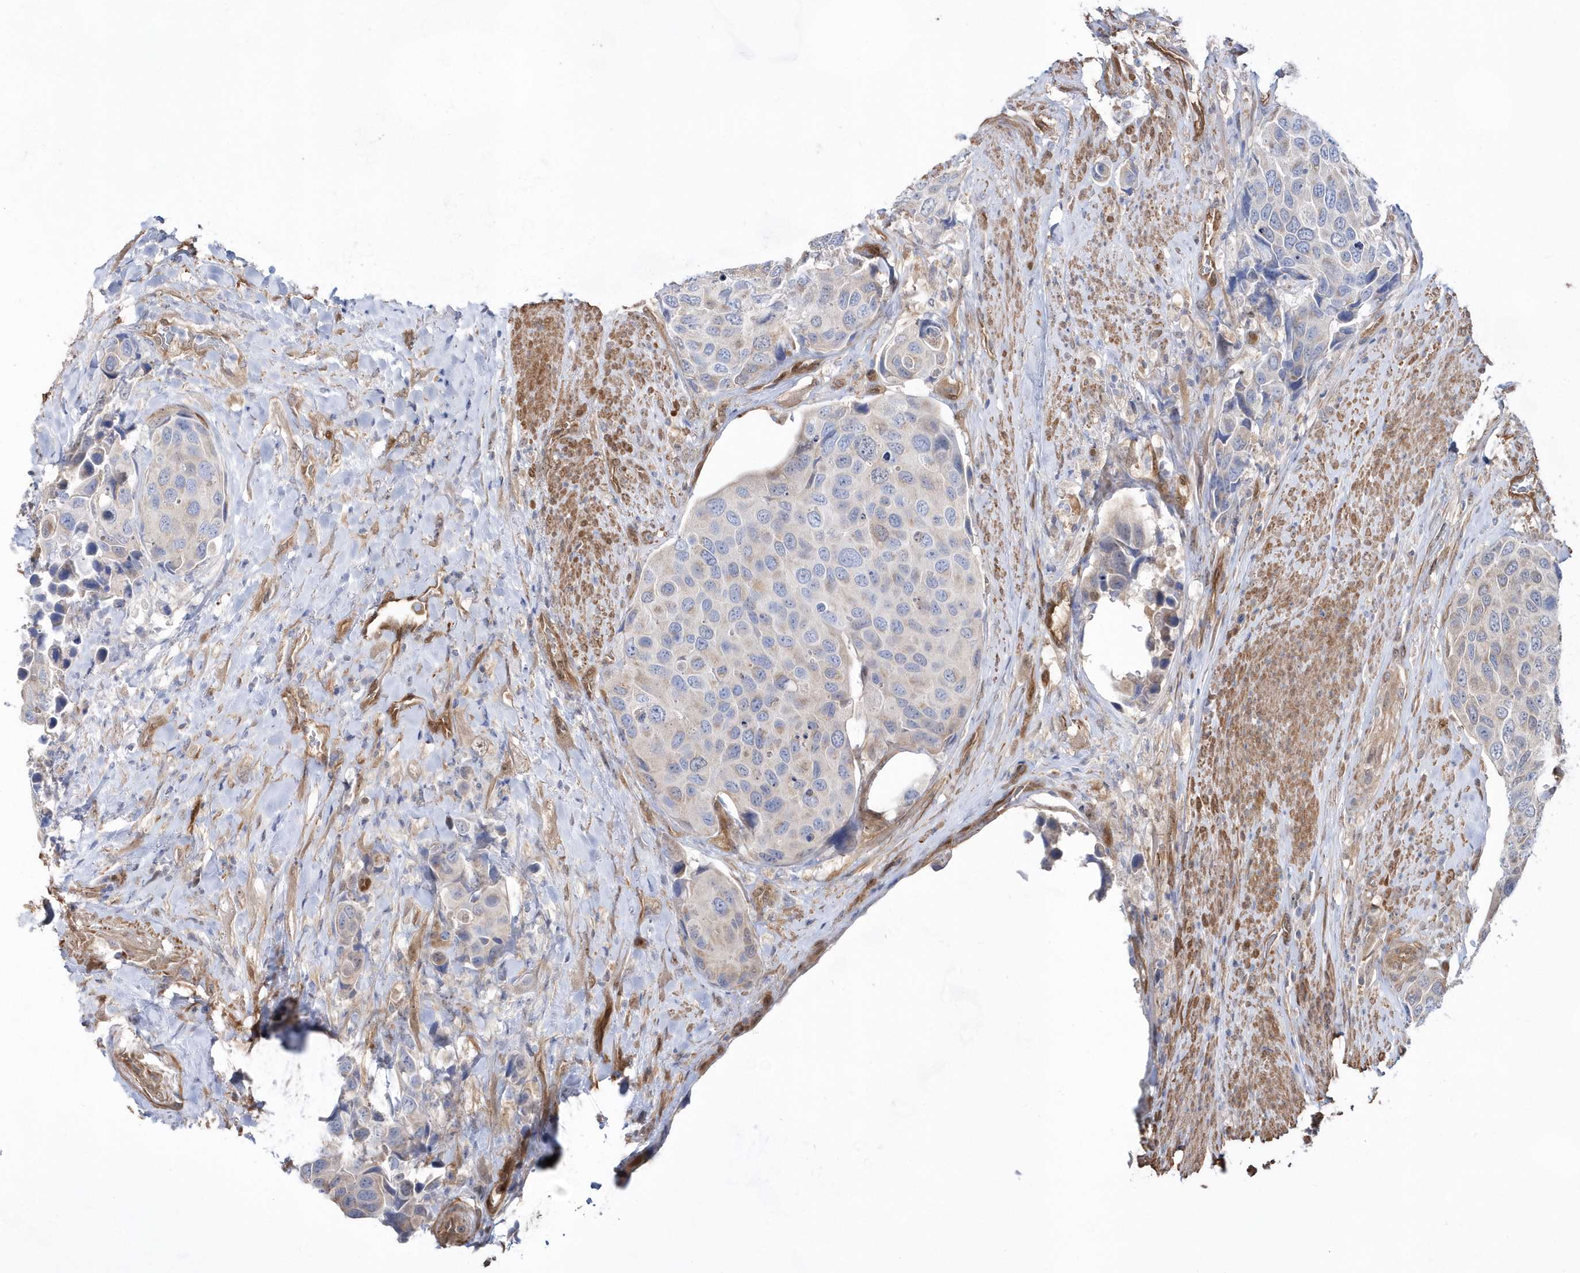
{"staining": {"intensity": "negative", "quantity": "none", "location": "none"}, "tissue": "urothelial cancer", "cell_type": "Tumor cells", "image_type": "cancer", "snomed": [{"axis": "morphology", "description": "Urothelial carcinoma, High grade"}, {"axis": "topography", "description": "Urinary bladder"}], "caption": "Urothelial cancer was stained to show a protein in brown. There is no significant expression in tumor cells. (IHC, brightfield microscopy, high magnification).", "gene": "BDH2", "patient": {"sex": "male", "age": 74}}